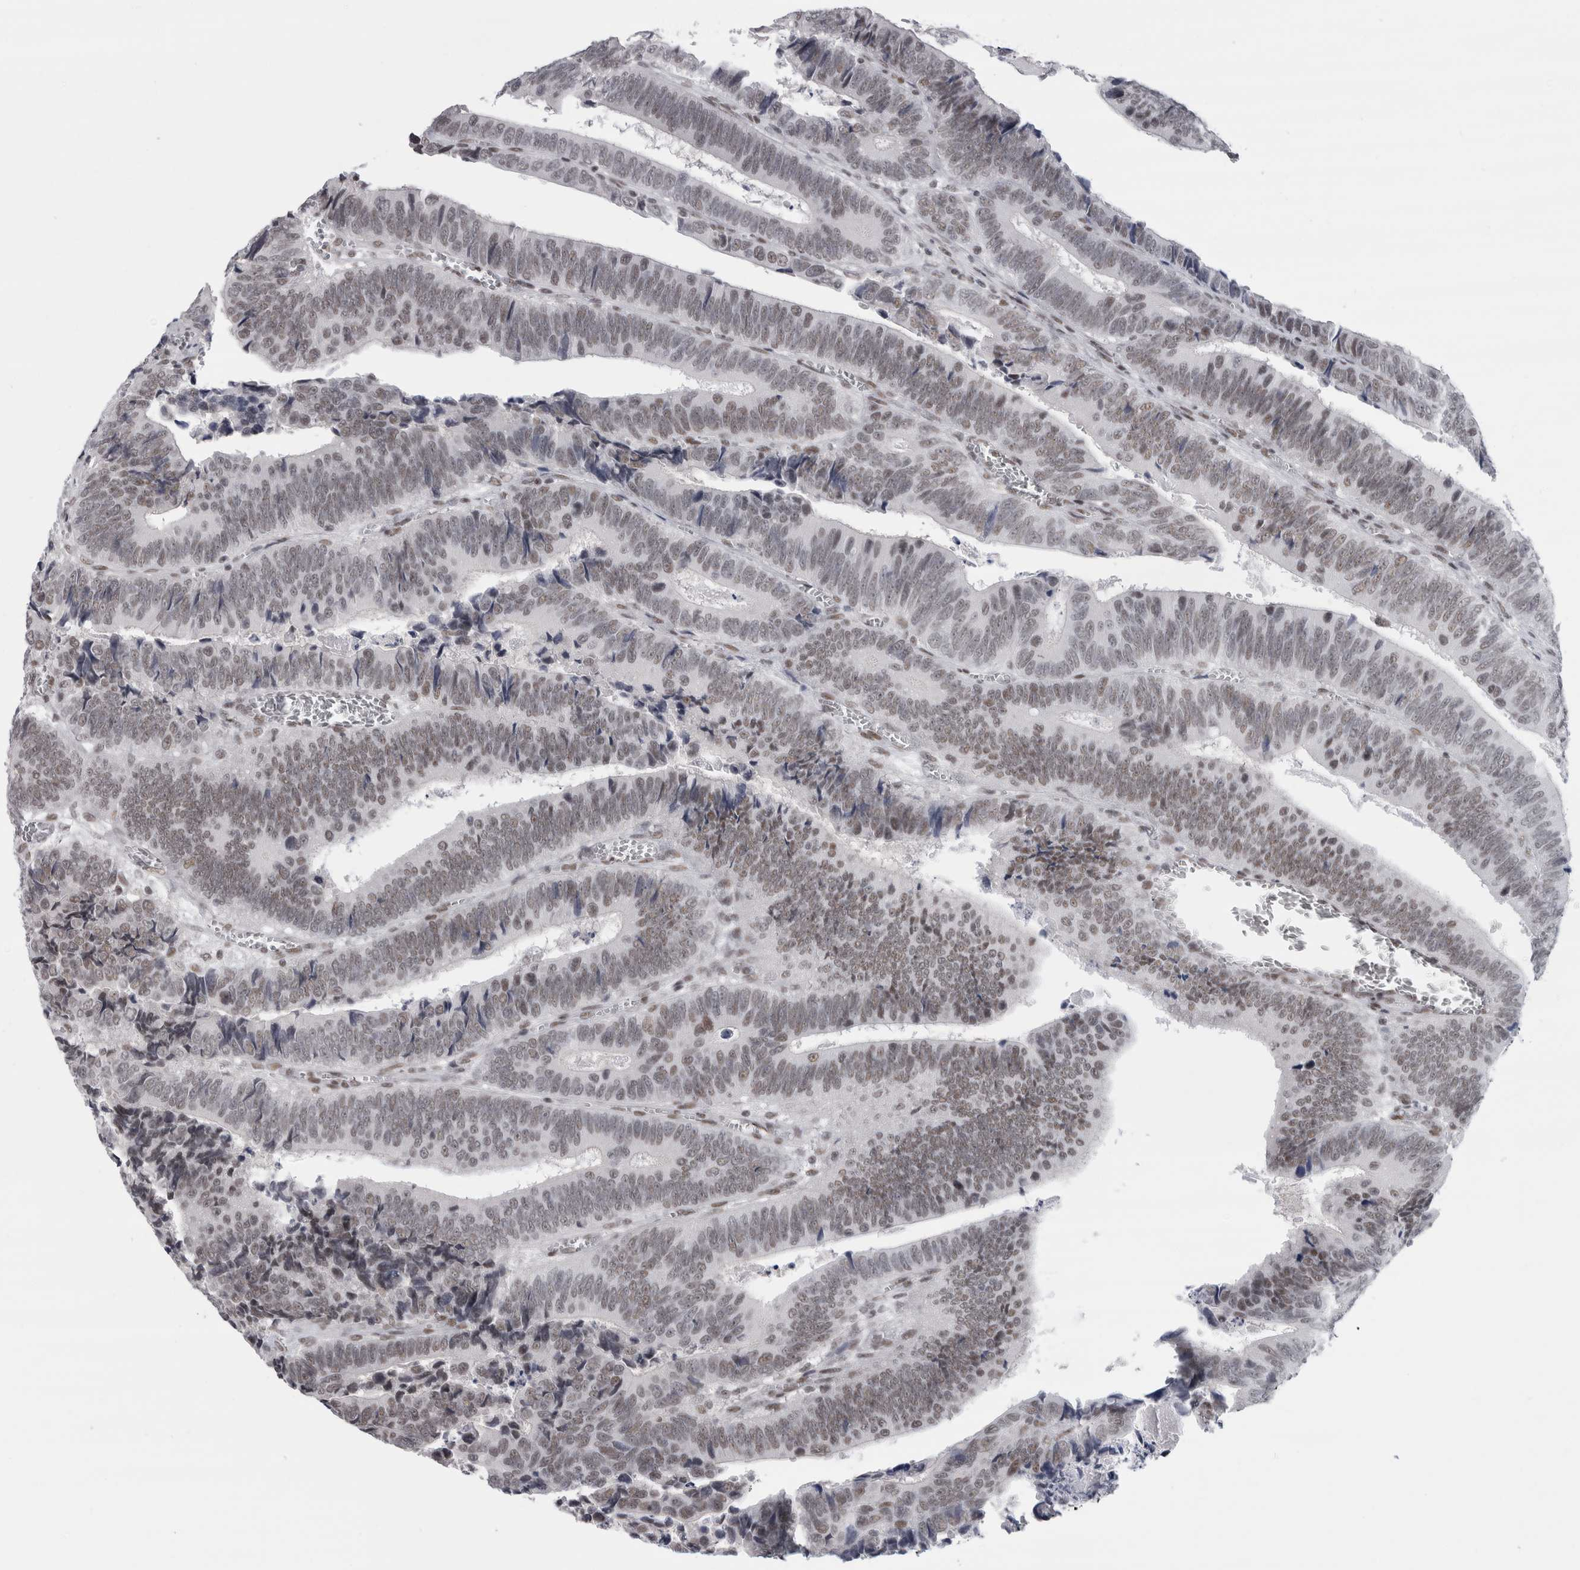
{"staining": {"intensity": "moderate", "quantity": ">75%", "location": "nuclear"}, "tissue": "colorectal cancer", "cell_type": "Tumor cells", "image_type": "cancer", "snomed": [{"axis": "morphology", "description": "Inflammation, NOS"}, {"axis": "morphology", "description": "Adenocarcinoma, NOS"}, {"axis": "topography", "description": "Colon"}], "caption": "A histopathology image of colorectal adenocarcinoma stained for a protein reveals moderate nuclear brown staining in tumor cells.", "gene": "ARID4B", "patient": {"sex": "male", "age": 72}}